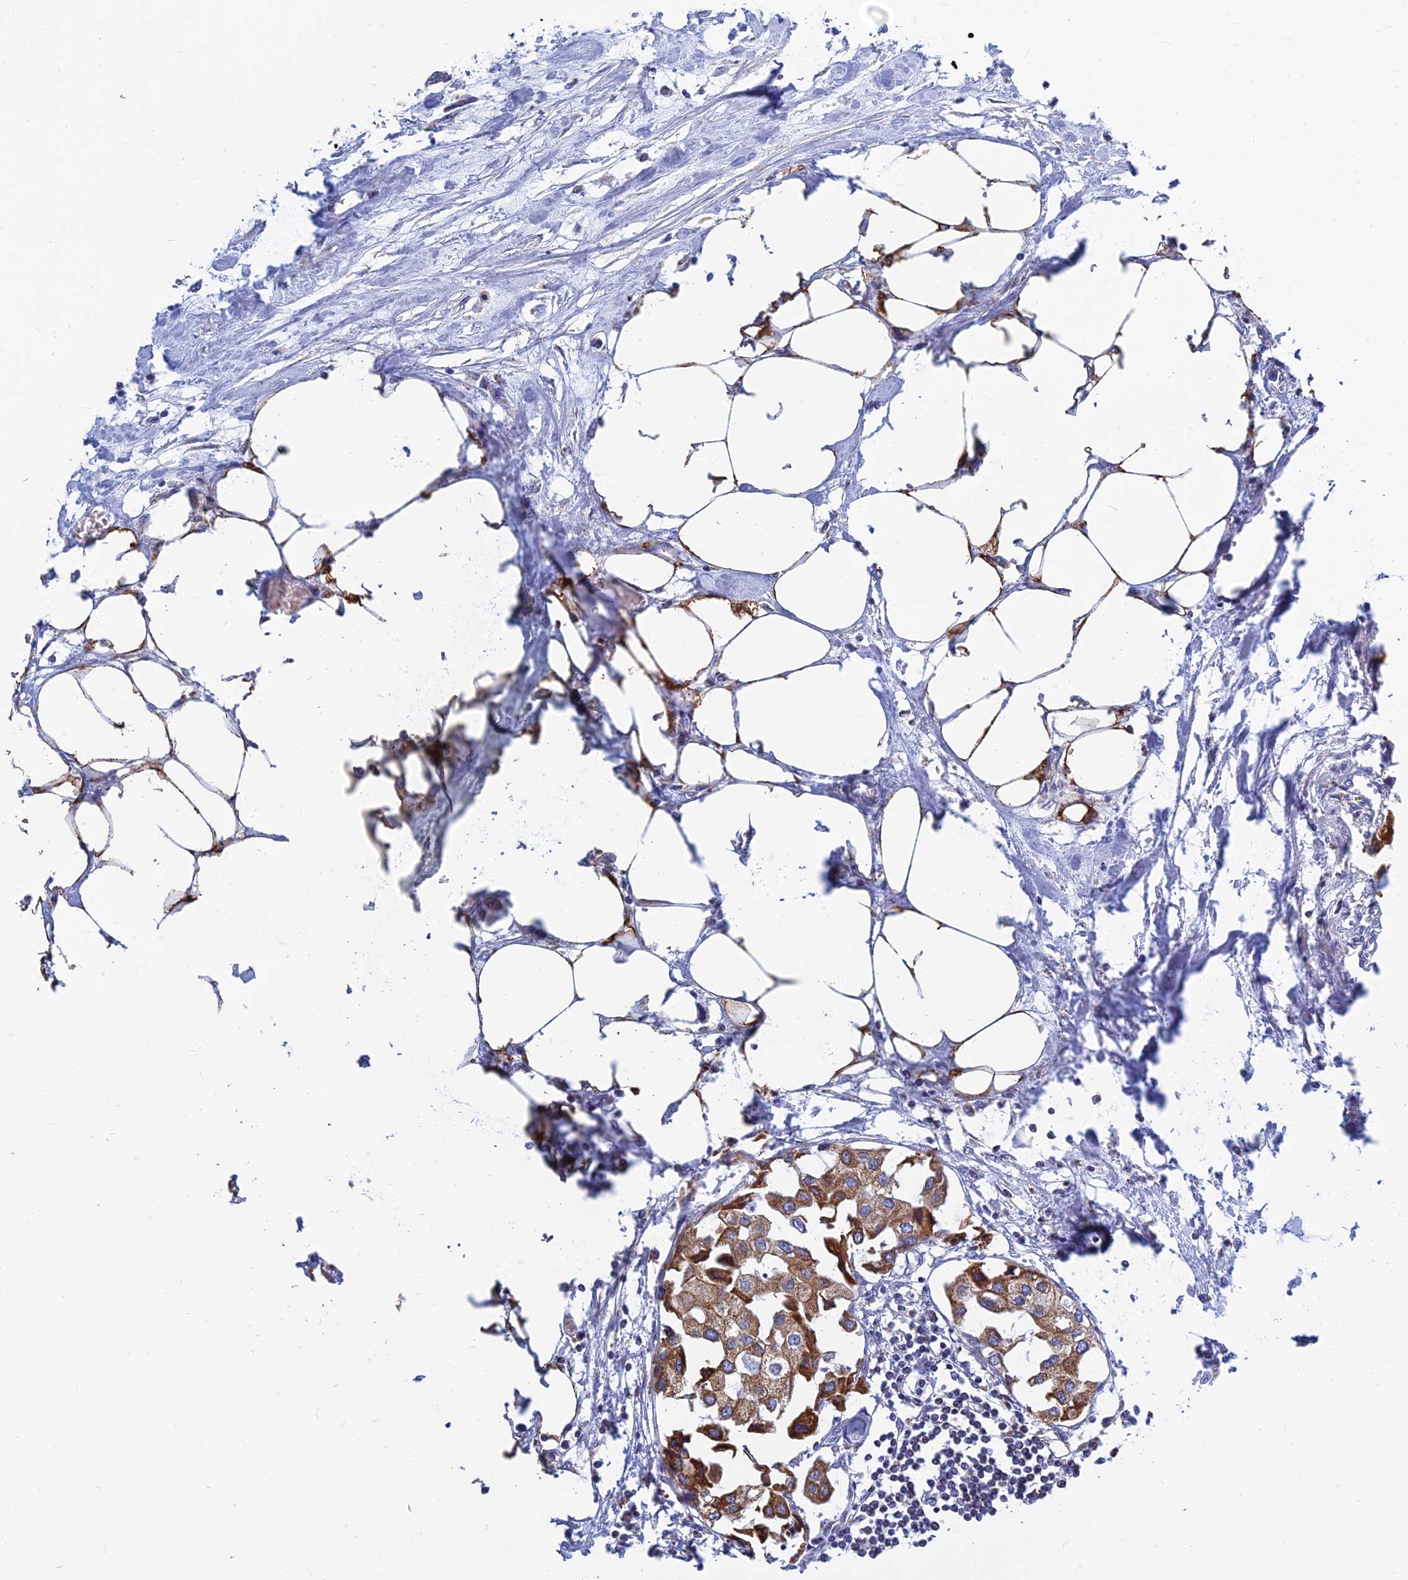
{"staining": {"intensity": "strong", "quantity": "25%-75%", "location": "cytoplasmic/membranous"}, "tissue": "urothelial cancer", "cell_type": "Tumor cells", "image_type": "cancer", "snomed": [{"axis": "morphology", "description": "Urothelial carcinoma, High grade"}, {"axis": "topography", "description": "Urinary bladder"}], "caption": "This is a micrograph of immunohistochemistry staining of urothelial cancer, which shows strong positivity in the cytoplasmic/membranous of tumor cells.", "gene": "MGST1", "patient": {"sex": "male", "age": 64}}